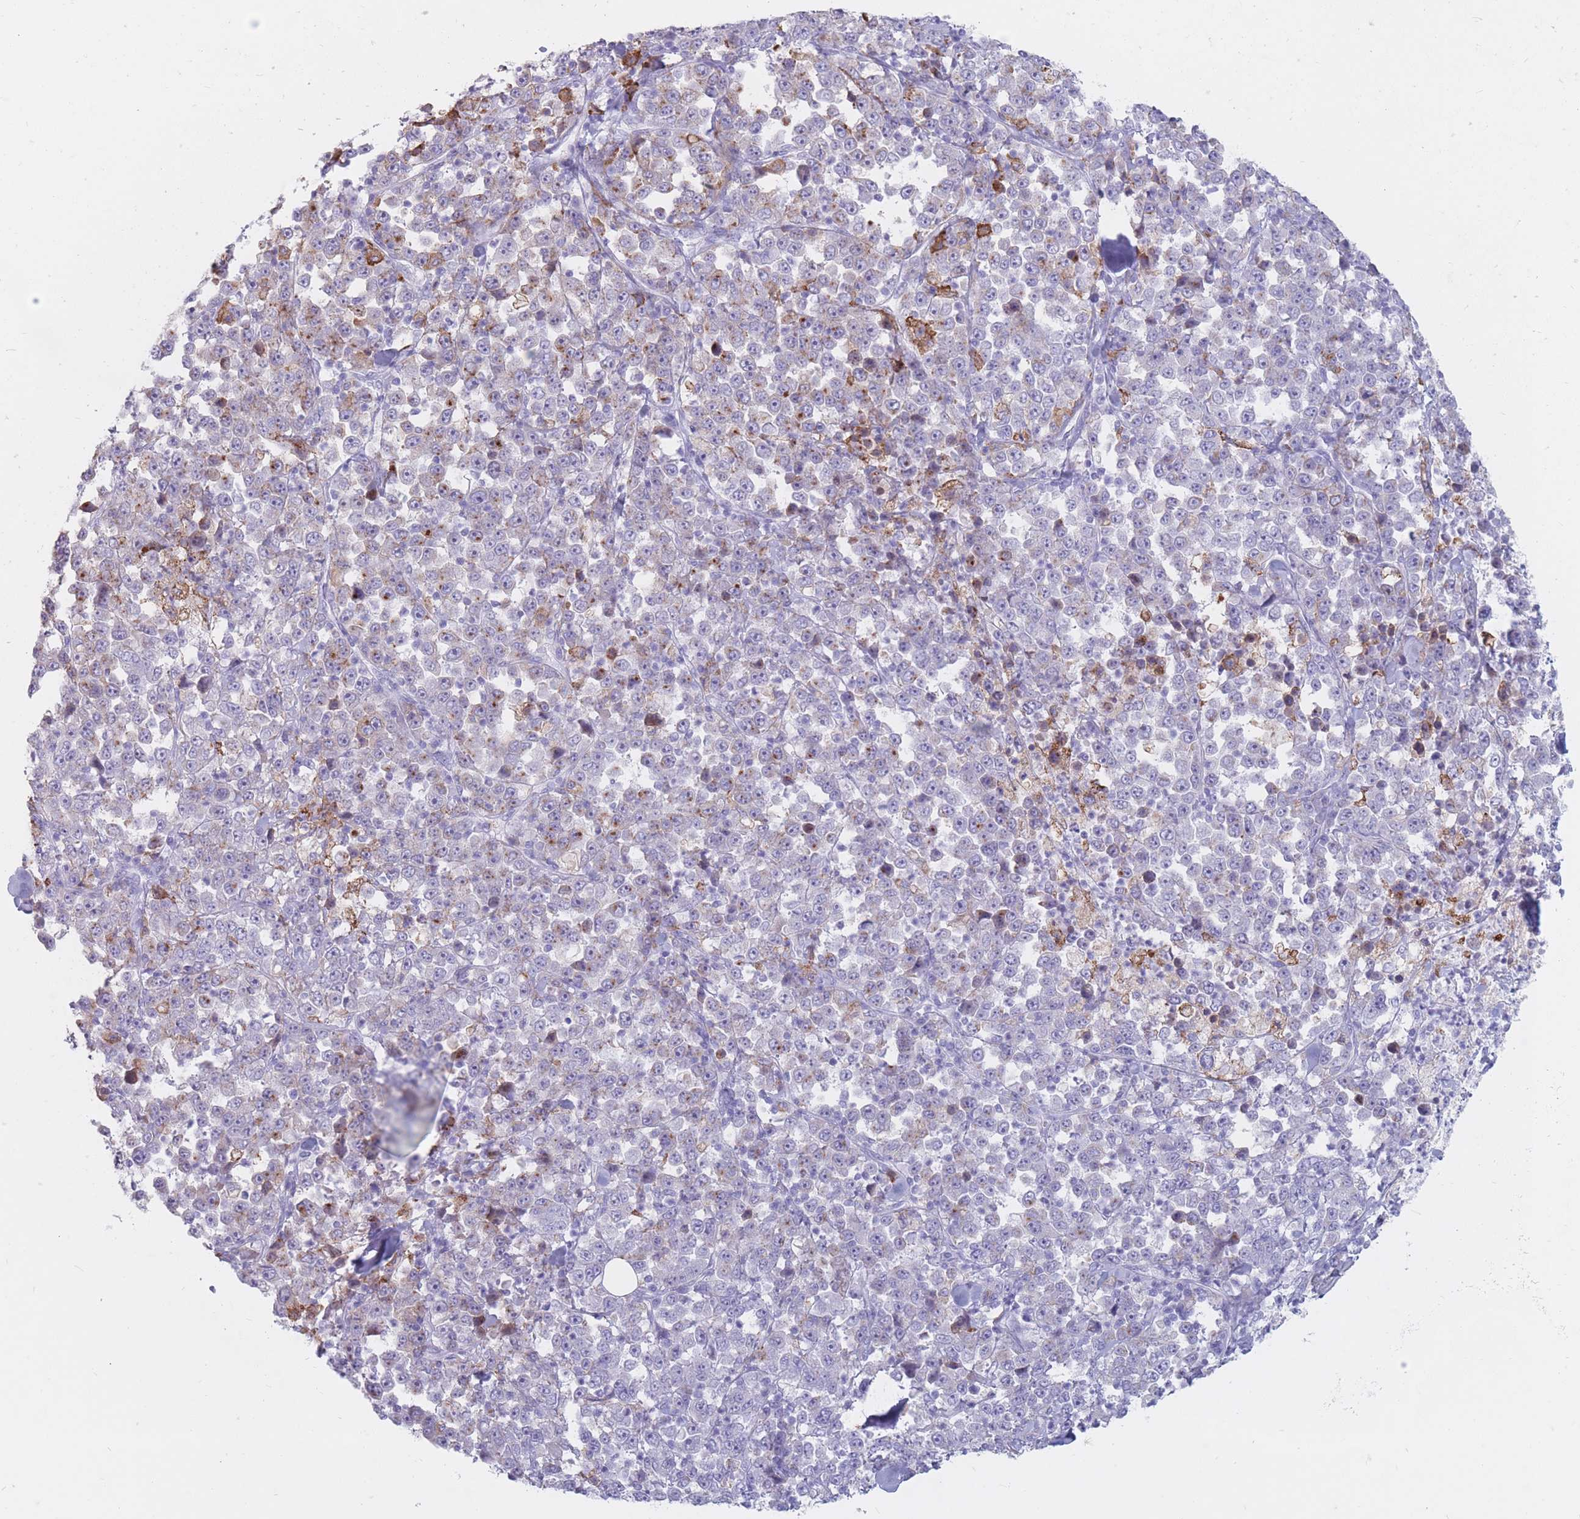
{"staining": {"intensity": "moderate", "quantity": "<25%", "location": "cytoplasmic/membranous"}, "tissue": "stomach cancer", "cell_type": "Tumor cells", "image_type": "cancer", "snomed": [{"axis": "morphology", "description": "Normal tissue, NOS"}, {"axis": "morphology", "description": "Adenocarcinoma, NOS"}, {"axis": "topography", "description": "Stomach, upper"}, {"axis": "topography", "description": "Stomach"}], "caption": "A low amount of moderate cytoplasmic/membranous expression is present in about <25% of tumor cells in stomach cancer (adenocarcinoma) tissue. (DAB IHC, brown staining for protein, blue staining for nuclei).", "gene": "ST3GAL5", "patient": {"sex": "male", "age": 59}}